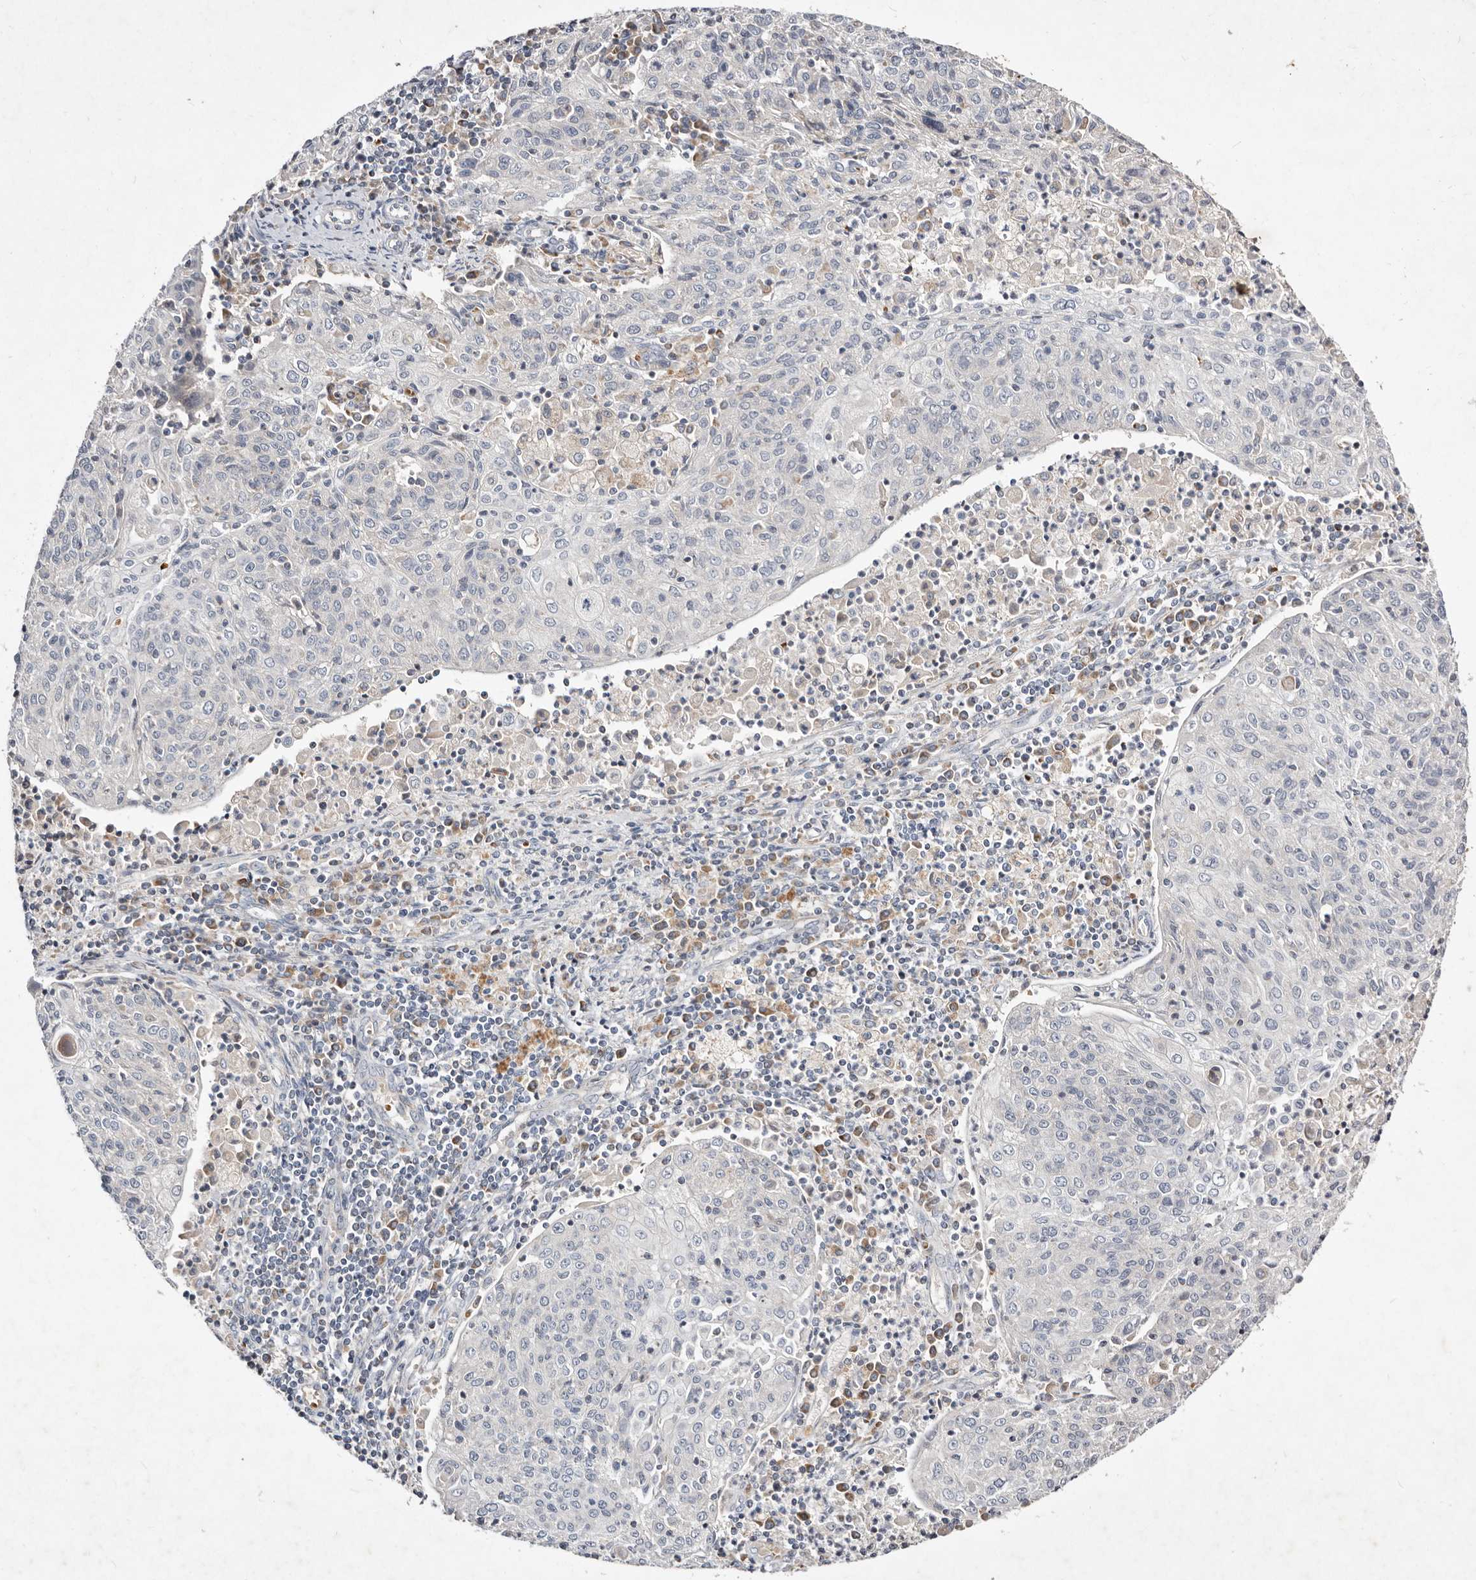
{"staining": {"intensity": "negative", "quantity": "none", "location": "none"}, "tissue": "cervical cancer", "cell_type": "Tumor cells", "image_type": "cancer", "snomed": [{"axis": "morphology", "description": "Squamous cell carcinoma, NOS"}, {"axis": "topography", "description": "Cervix"}], "caption": "Human cervical cancer stained for a protein using IHC displays no staining in tumor cells.", "gene": "SLC25A20", "patient": {"sex": "female", "age": 48}}